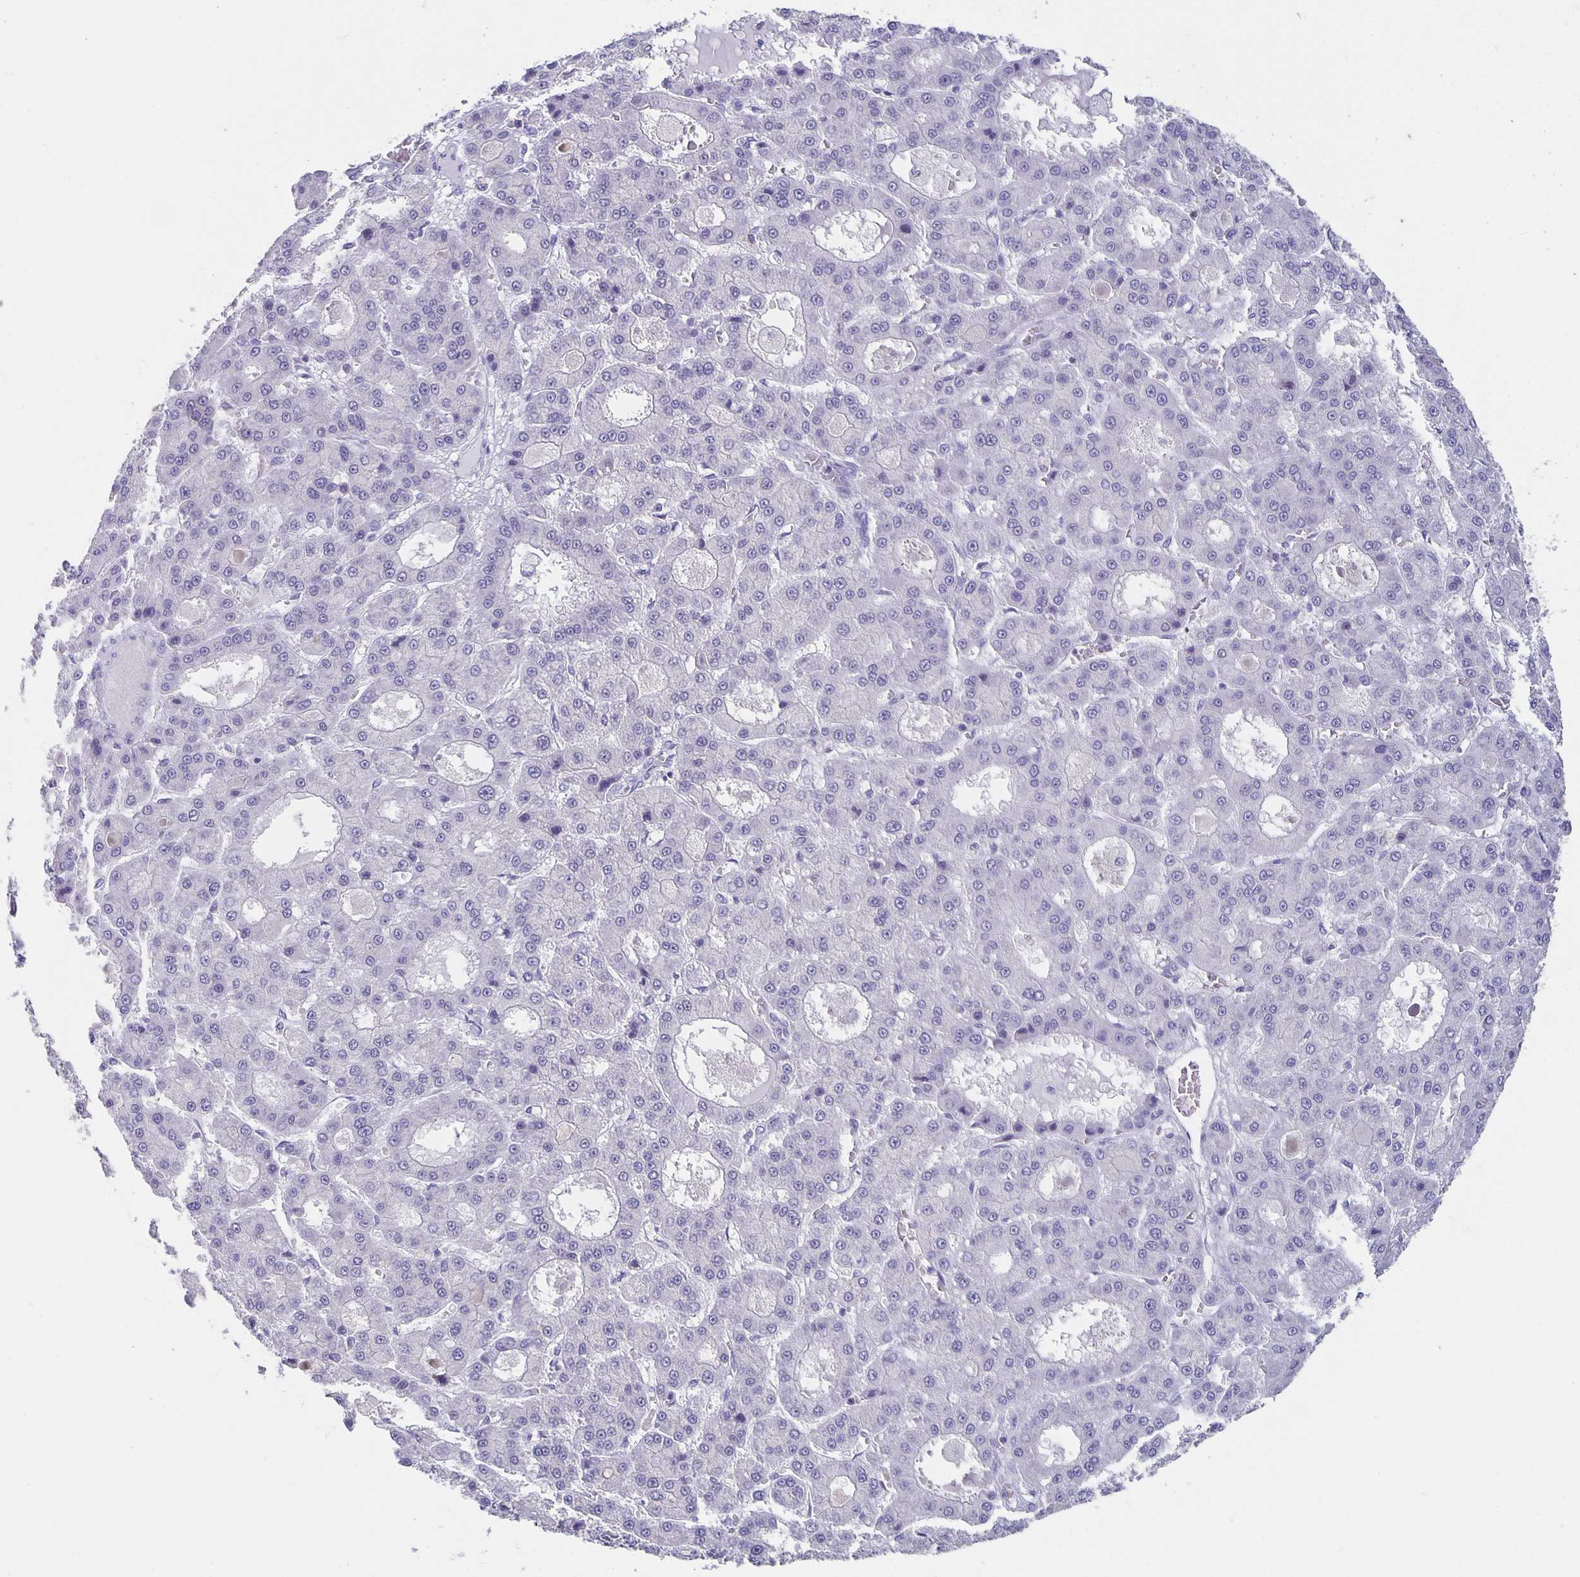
{"staining": {"intensity": "negative", "quantity": "none", "location": "none"}, "tissue": "liver cancer", "cell_type": "Tumor cells", "image_type": "cancer", "snomed": [{"axis": "morphology", "description": "Carcinoma, Hepatocellular, NOS"}, {"axis": "topography", "description": "Liver"}], "caption": "Immunohistochemistry of liver cancer (hepatocellular carcinoma) reveals no staining in tumor cells.", "gene": "SATB2", "patient": {"sex": "male", "age": 70}}